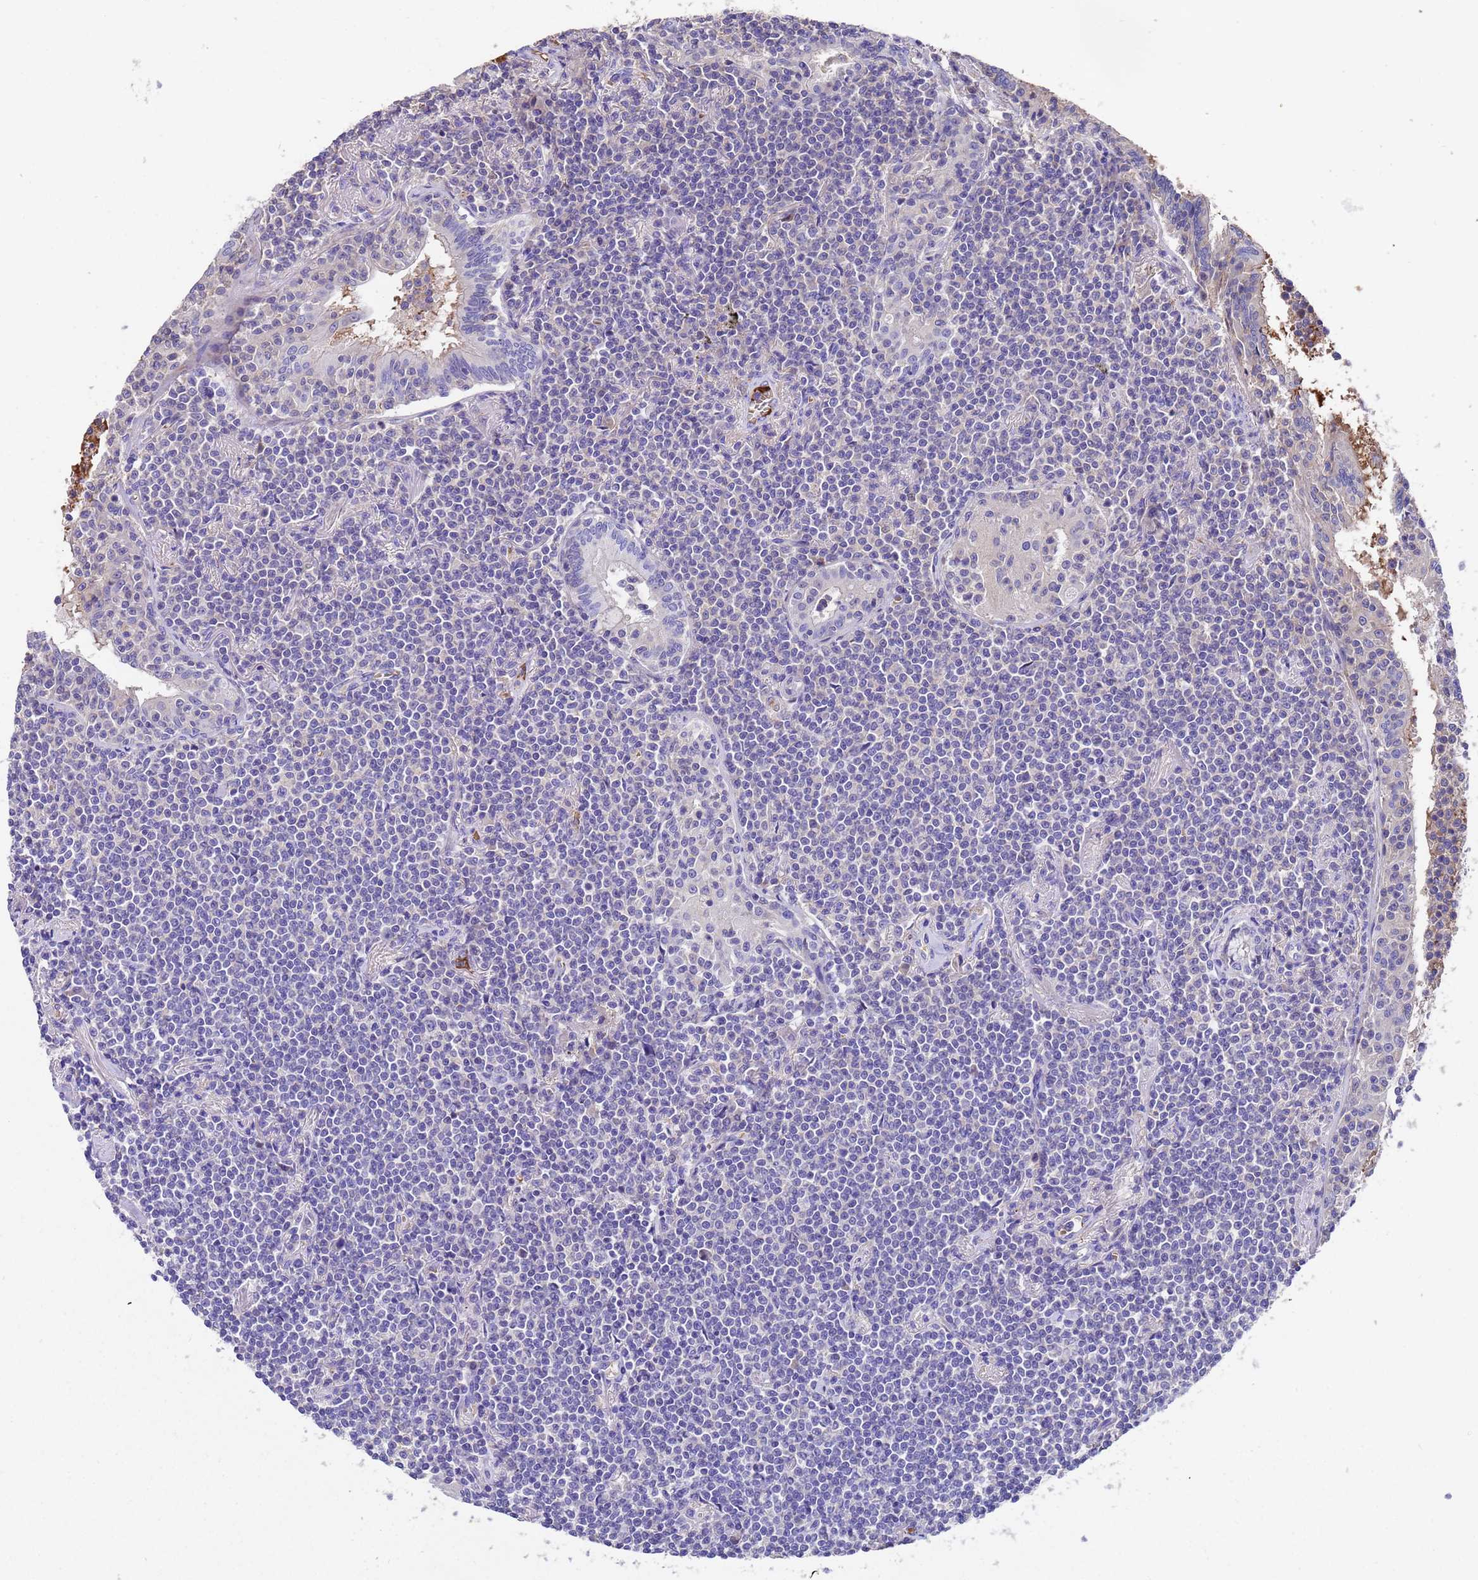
{"staining": {"intensity": "negative", "quantity": "none", "location": "none"}, "tissue": "lymphoma", "cell_type": "Tumor cells", "image_type": "cancer", "snomed": [{"axis": "morphology", "description": "Malignant lymphoma, non-Hodgkin's type, Low grade"}, {"axis": "topography", "description": "Lung"}], "caption": "An immunohistochemistry (IHC) micrograph of low-grade malignant lymphoma, non-Hodgkin's type is shown. There is no staining in tumor cells of low-grade malignant lymphoma, non-Hodgkin's type. Nuclei are stained in blue.", "gene": "ELP6", "patient": {"sex": "female", "age": 71}}